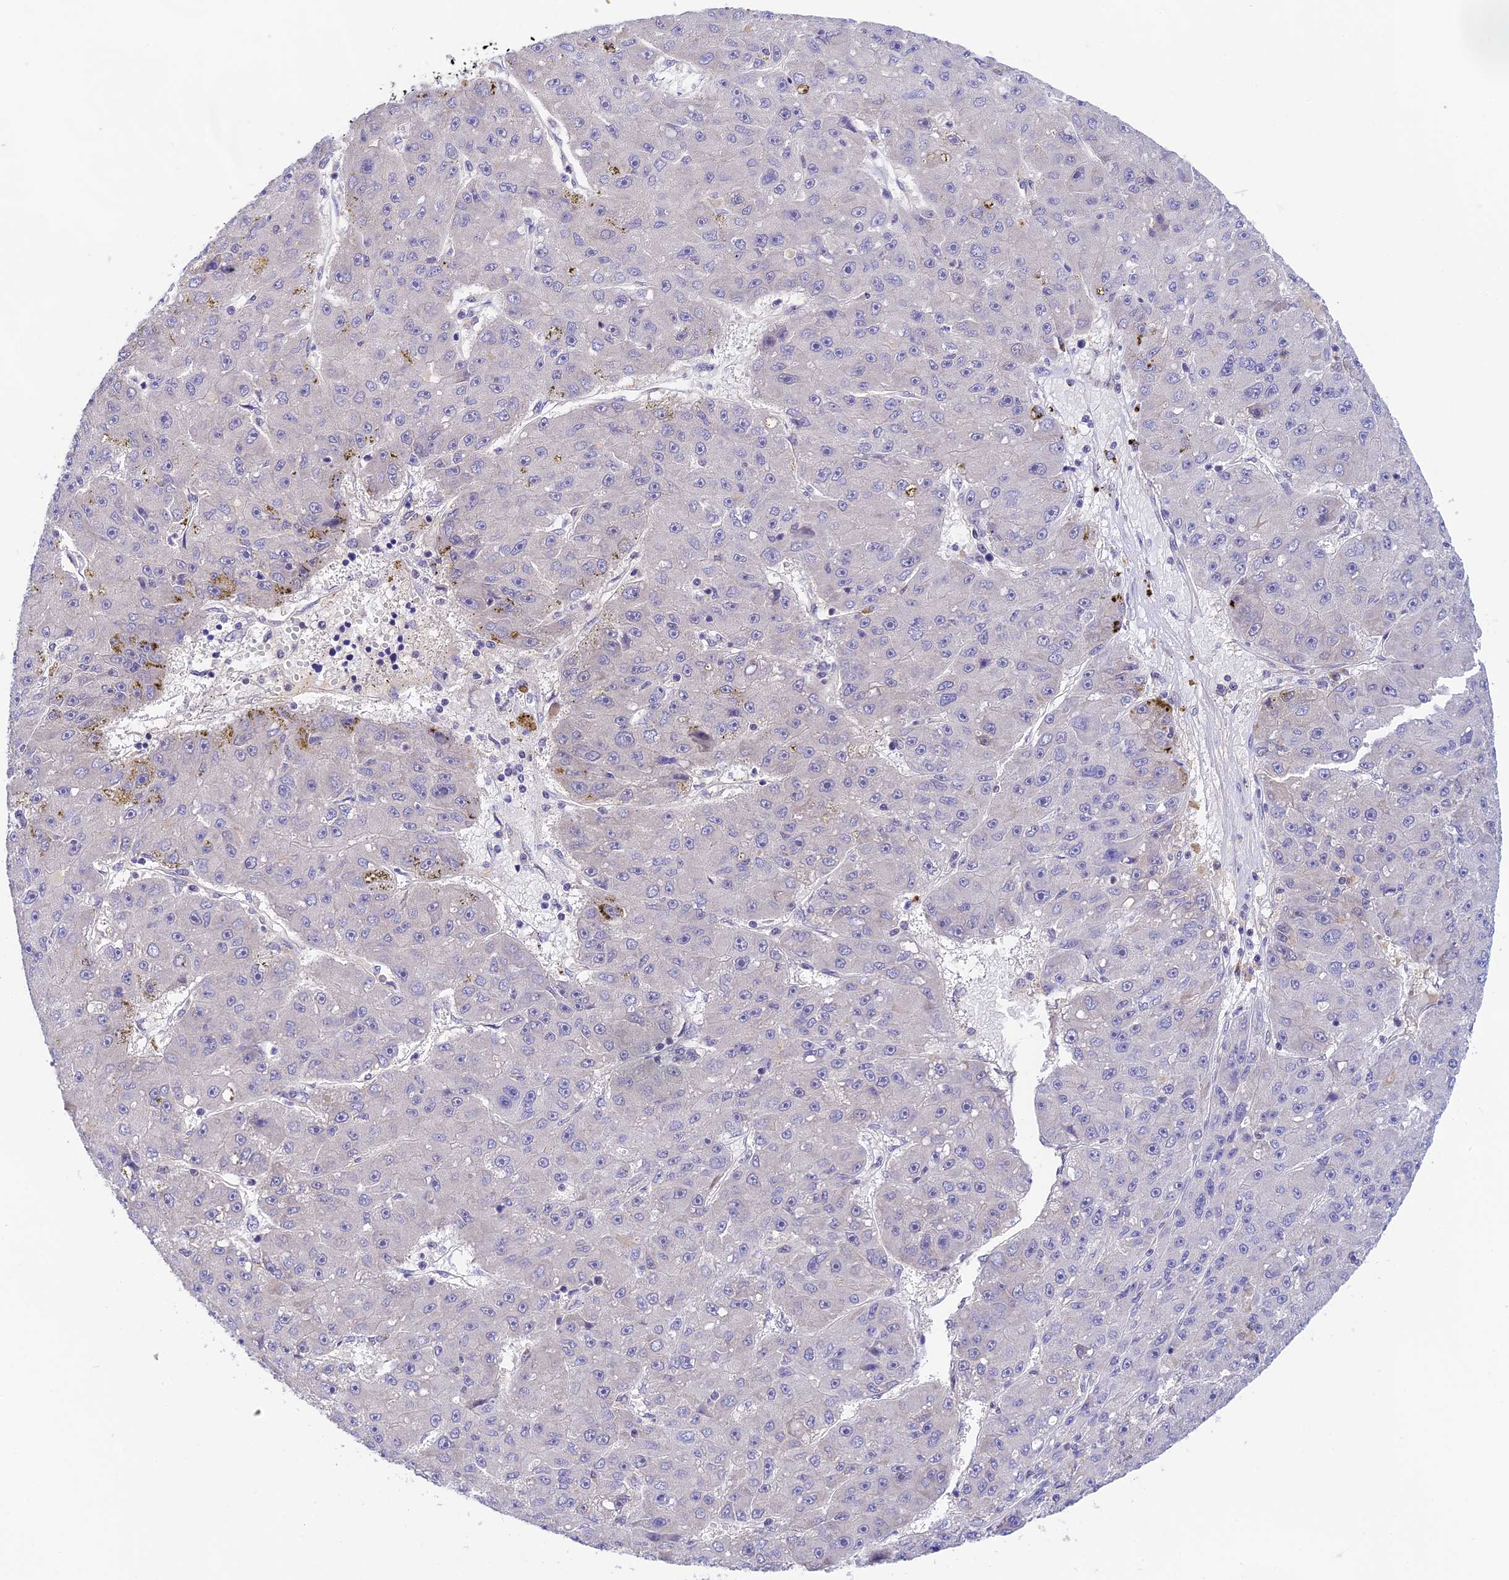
{"staining": {"intensity": "negative", "quantity": "none", "location": "none"}, "tissue": "liver cancer", "cell_type": "Tumor cells", "image_type": "cancer", "snomed": [{"axis": "morphology", "description": "Carcinoma, Hepatocellular, NOS"}, {"axis": "topography", "description": "Liver"}], "caption": "Tumor cells show no significant staining in liver cancer (hepatocellular carcinoma). (DAB immunohistochemistry (IHC) with hematoxylin counter stain).", "gene": "THAP11", "patient": {"sex": "male", "age": 67}}